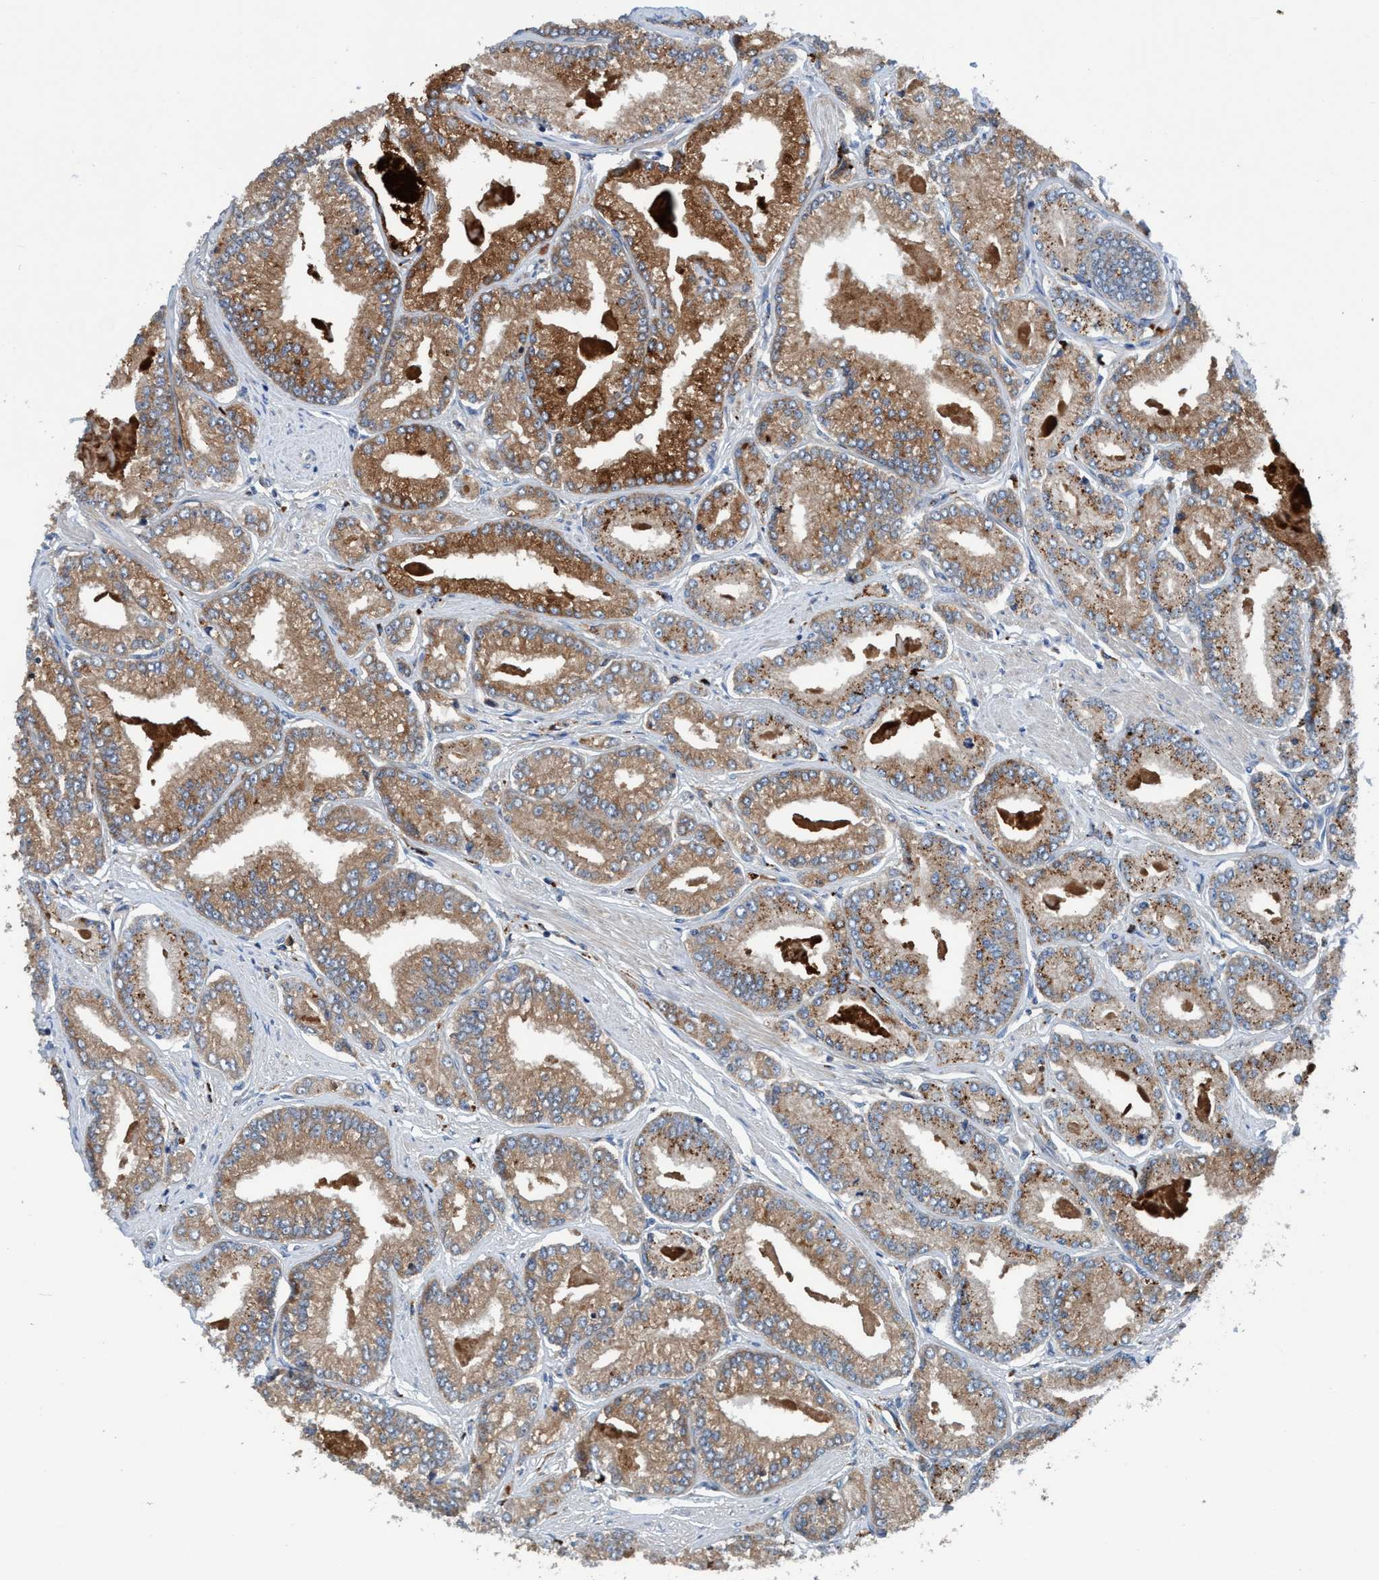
{"staining": {"intensity": "moderate", "quantity": ">75%", "location": "cytoplasmic/membranous"}, "tissue": "prostate cancer", "cell_type": "Tumor cells", "image_type": "cancer", "snomed": [{"axis": "morphology", "description": "Adenocarcinoma, Low grade"}, {"axis": "topography", "description": "Prostate"}], "caption": "Protein staining demonstrates moderate cytoplasmic/membranous positivity in approximately >75% of tumor cells in prostate low-grade adenocarcinoma.", "gene": "ENDOG", "patient": {"sex": "male", "age": 52}}